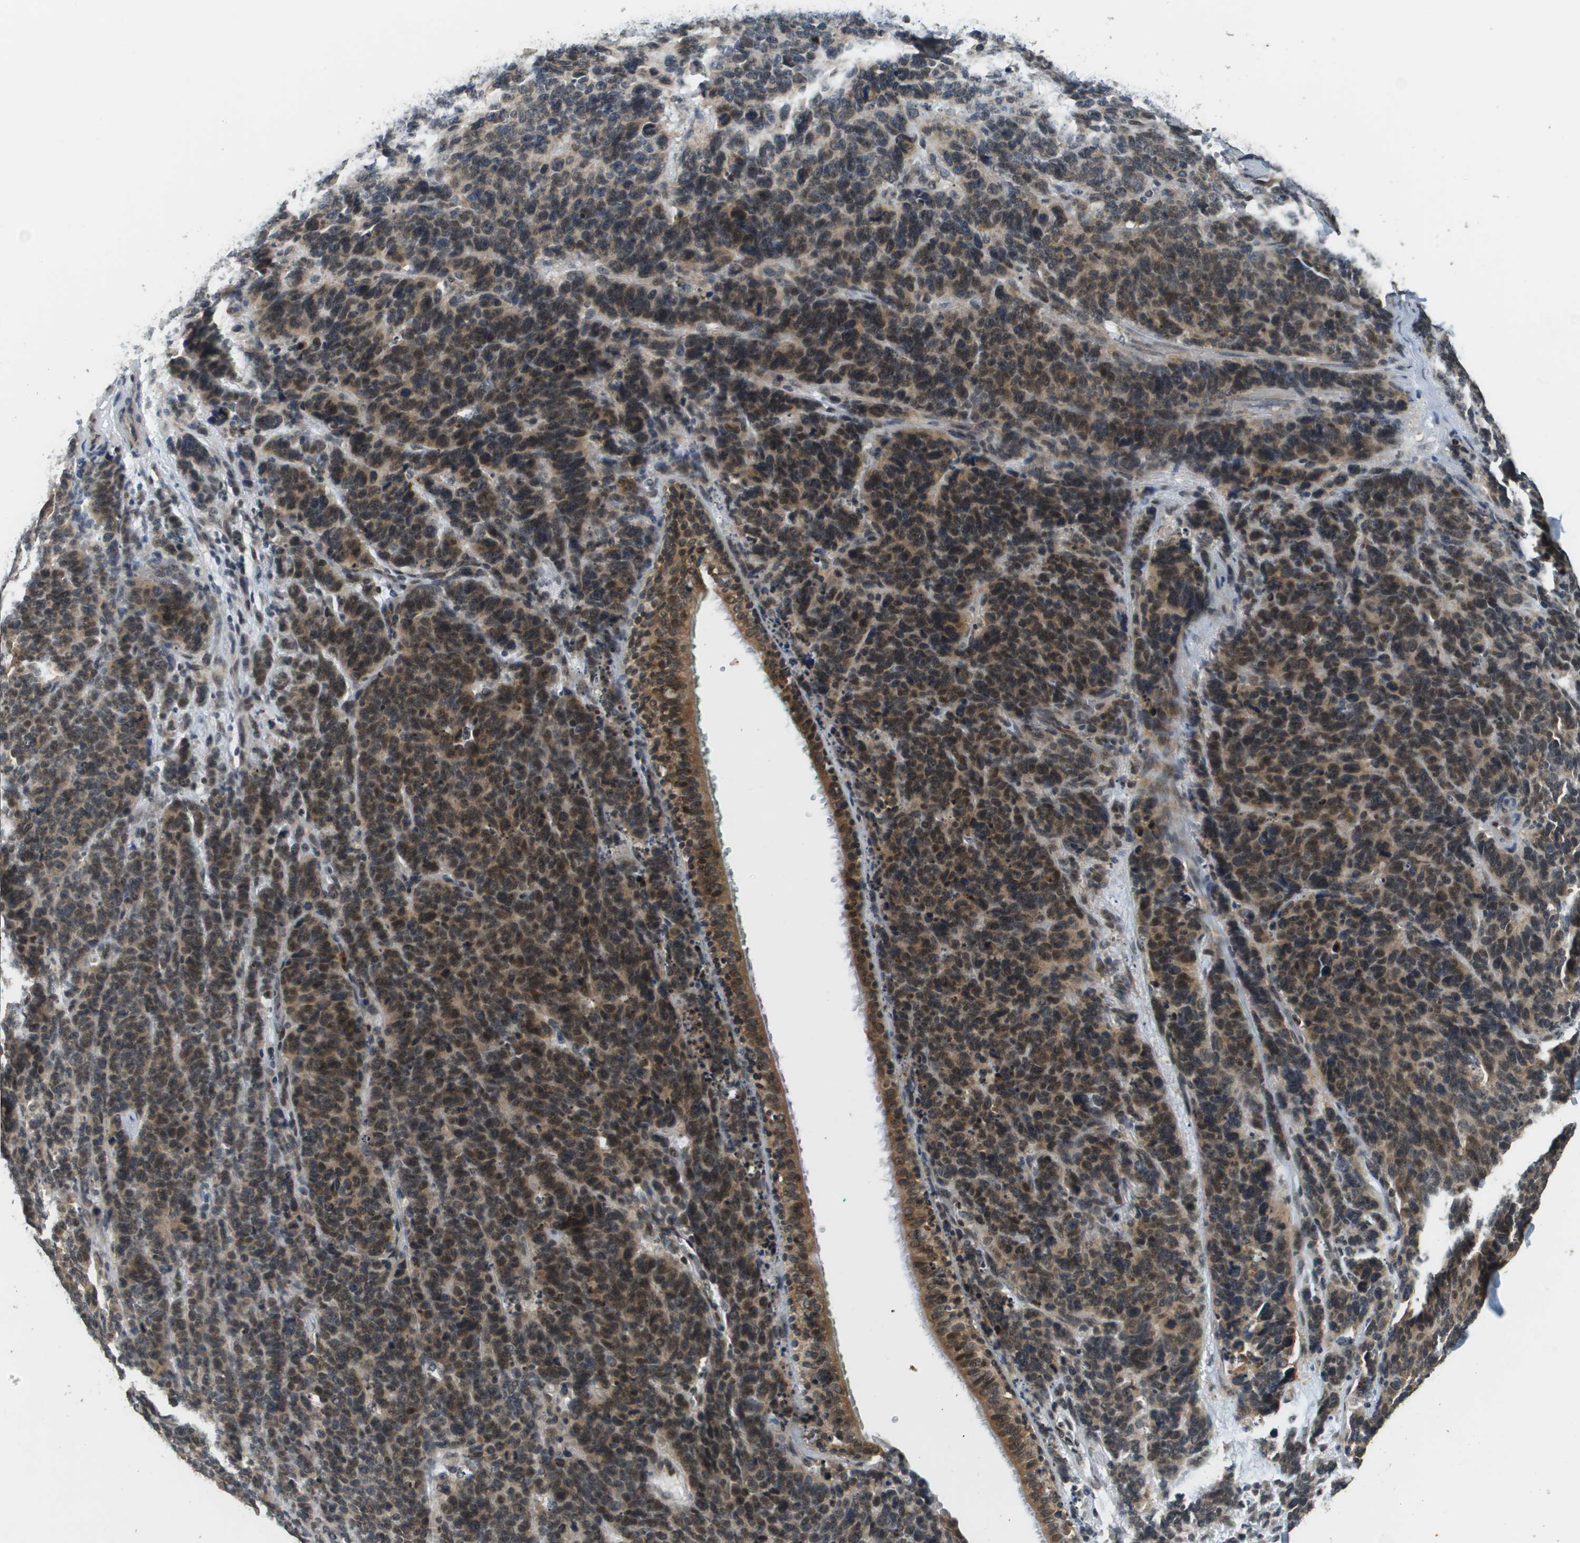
{"staining": {"intensity": "moderate", "quantity": "25%-75%", "location": "cytoplasmic/membranous,nuclear"}, "tissue": "lung cancer", "cell_type": "Tumor cells", "image_type": "cancer", "snomed": [{"axis": "morphology", "description": "Neoplasm, malignant, NOS"}, {"axis": "topography", "description": "Lung"}], "caption": "A medium amount of moderate cytoplasmic/membranous and nuclear staining is appreciated in approximately 25%-75% of tumor cells in lung malignant neoplasm tissue. (DAB = brown stain, brightfield microscopy at high magnification).", "gene": "FANCC", "patient": {"sex": "female", "age": 58}}